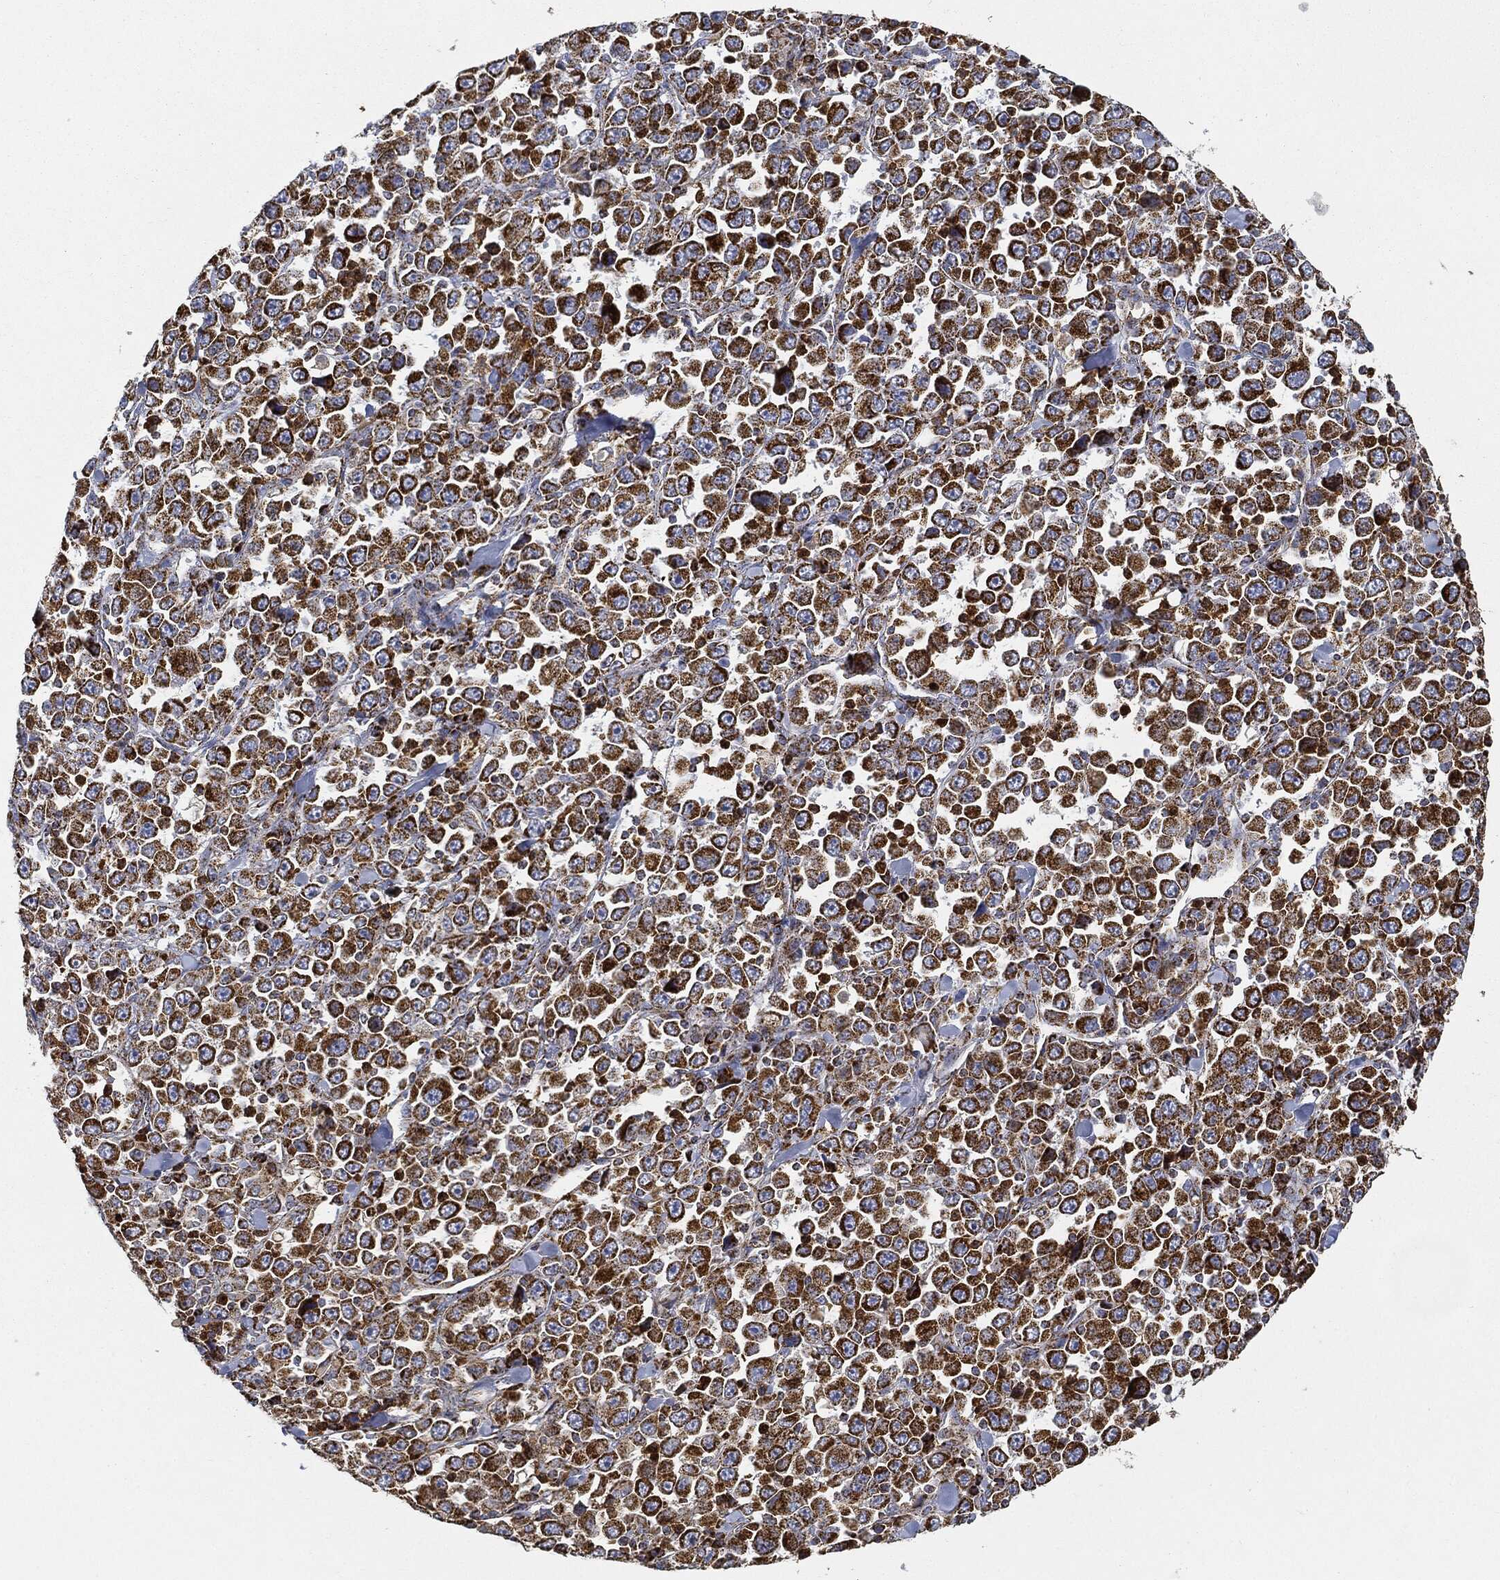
{"staining": {"intensity": "strong", "quantity": ">75%", "location": "cytoplasmic/membranous"}, "tissue": "stomach cancer", "cell_type": "Tumor cells", "image_type": "cancer", "snomed": [{"axis": "morphology", "description": "Normal tissue, NOS"}, {"axis": "morphology", "description": "Adenocarcinoma, NOS"}, {"axis": "topography", "description": "Stomach, upper"}, {"axis": "topography", "description": "Stomach"}], "caption": "Adenocarcinoma (stomach) tissue reveals strong cytoplasmic/membranous positivity in approximately >75% of tumor cells", "gene": "CAPN15", "patient": {"sex": "male", "age": 59}}